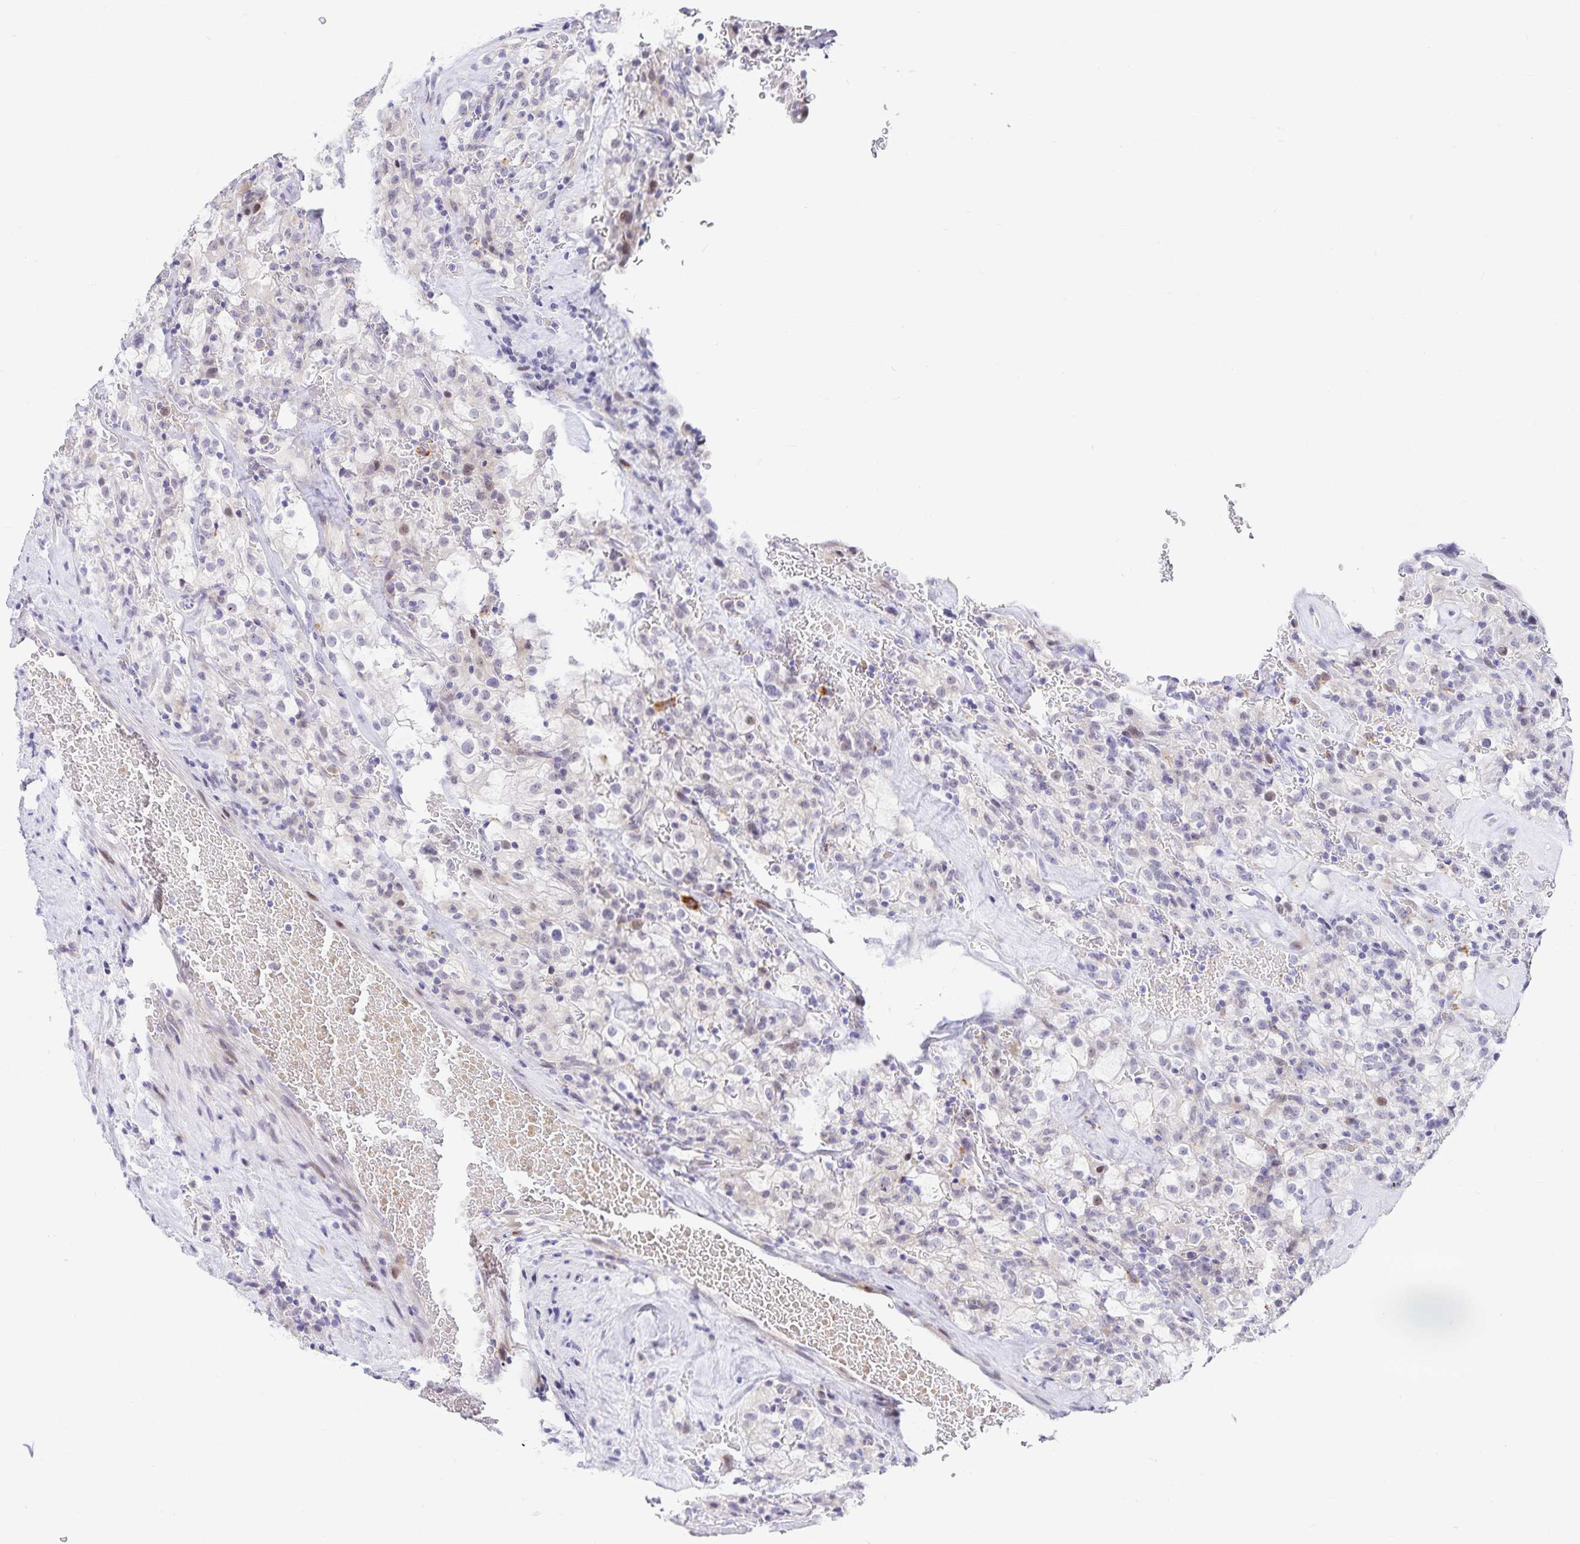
{"staining": {"intensity": "negative", "quantity": "none", "location": "none"}, "tissue": "renal cancer", "cell_type": "Tumor cells", "image_type": "cancer", "snomed": [{"axis": "morphology", "description": "Adenocarcinoma, NOS"}, {"axis": "topography", "description": "Kidney"}], "caption": "Renal cancer (adenocarcinoma) was stained to show a protein in brown. There is no significant staining in tumor cells.", "gene": "KBTBD13", "patient": {"sex": "female", "age": 74}}